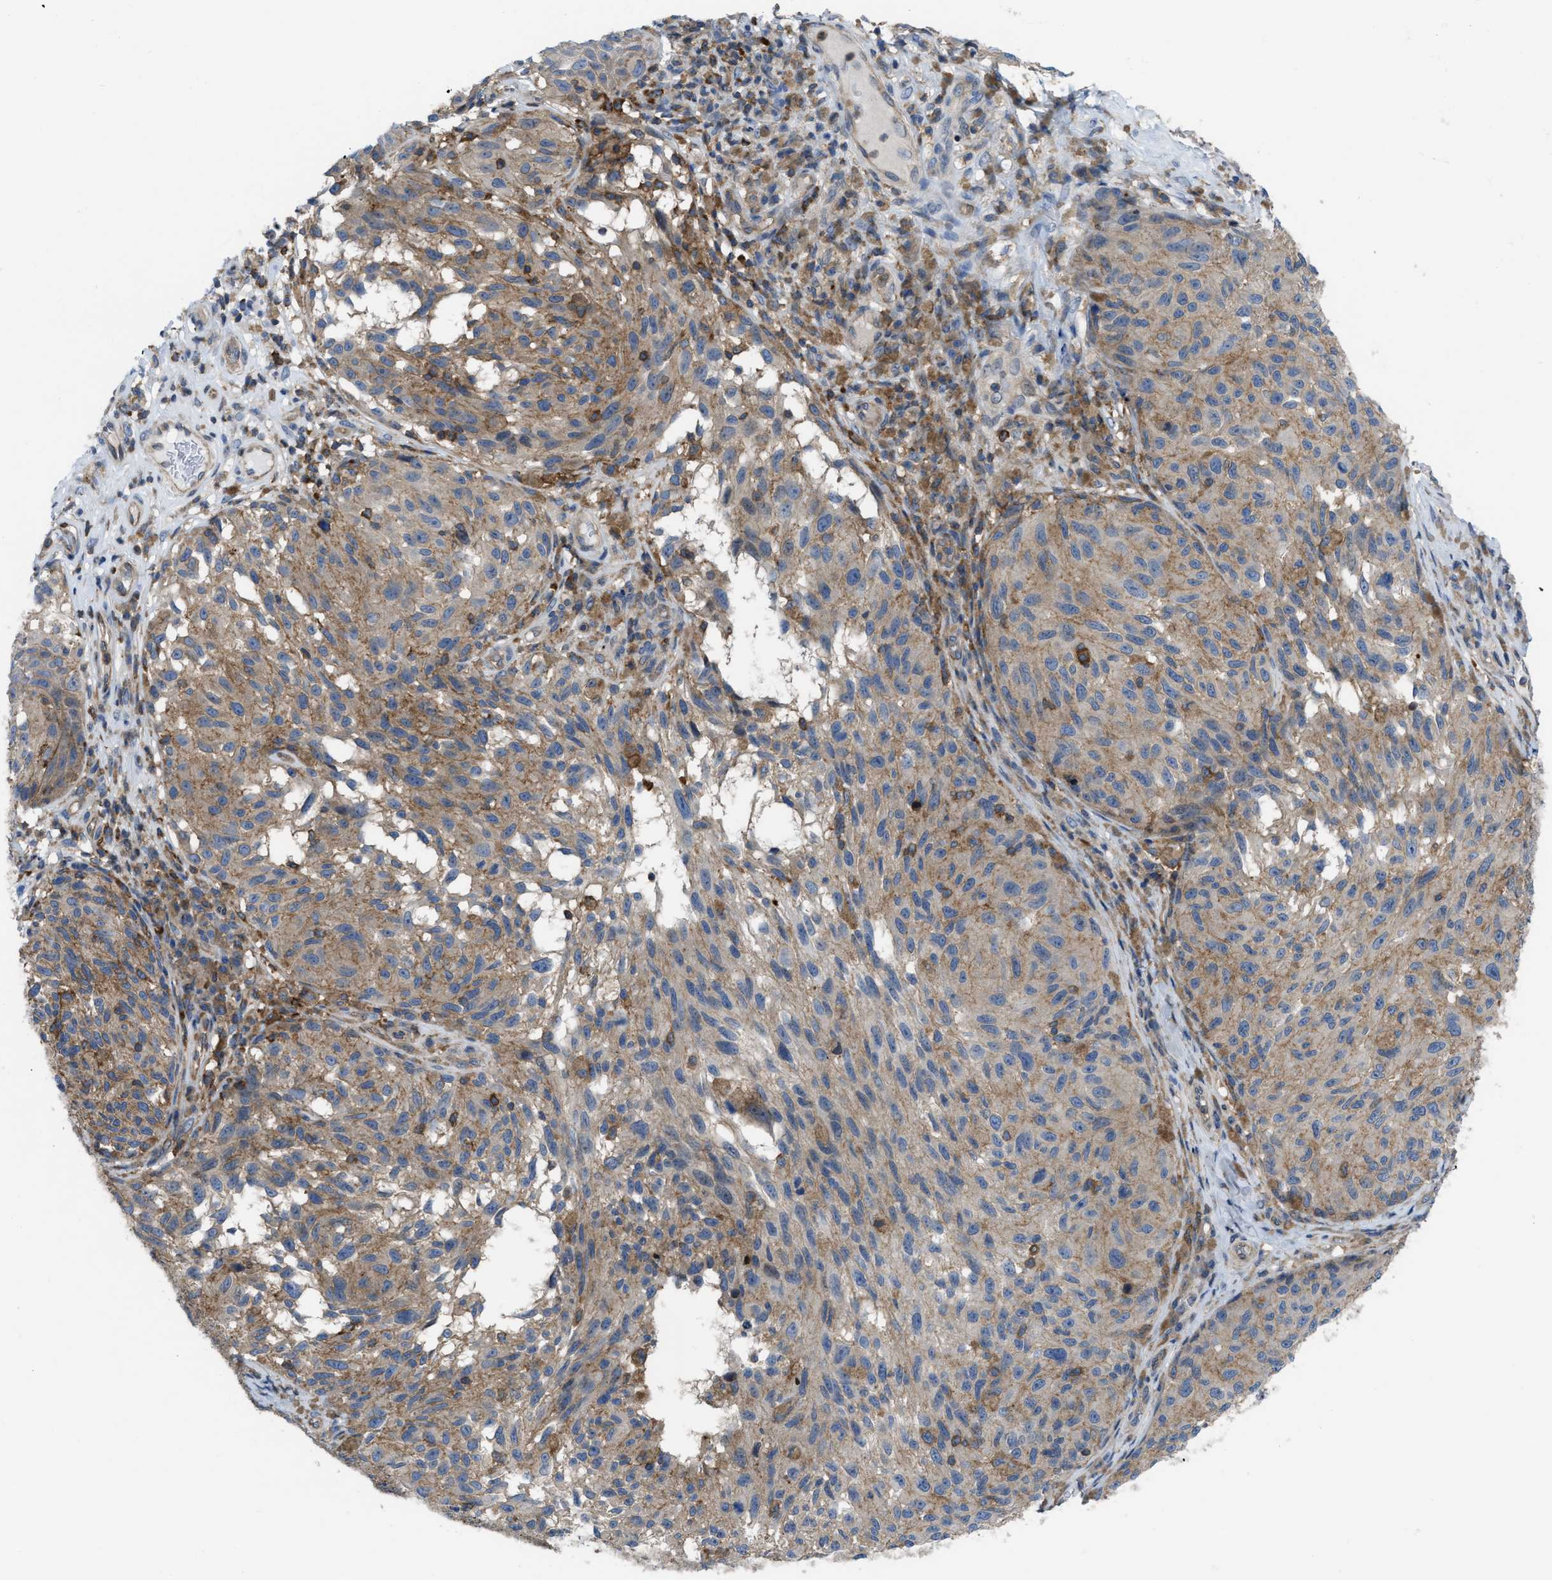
{"staining": {"intensity": "weak", "quantity": ">75%", "location": "cytoplasmic/membranous"}, "tissue": "melanoma", "cell_type": "Tumor cells", "image_type": "cancer", "snomed": [{"axis": "morphology", "description": "Malignant melanoma, NOS"}, {"axis": "topography", "description": "Skin"}], "caption": "A micrograph showing weak cytoplasmic/membranous positivity in about >75% of tumor cells in melanoma, as visualized by brown immunohistochemical staining.", "gene": "MYO18A", "patient": {"sex": "female", "age": 73}}